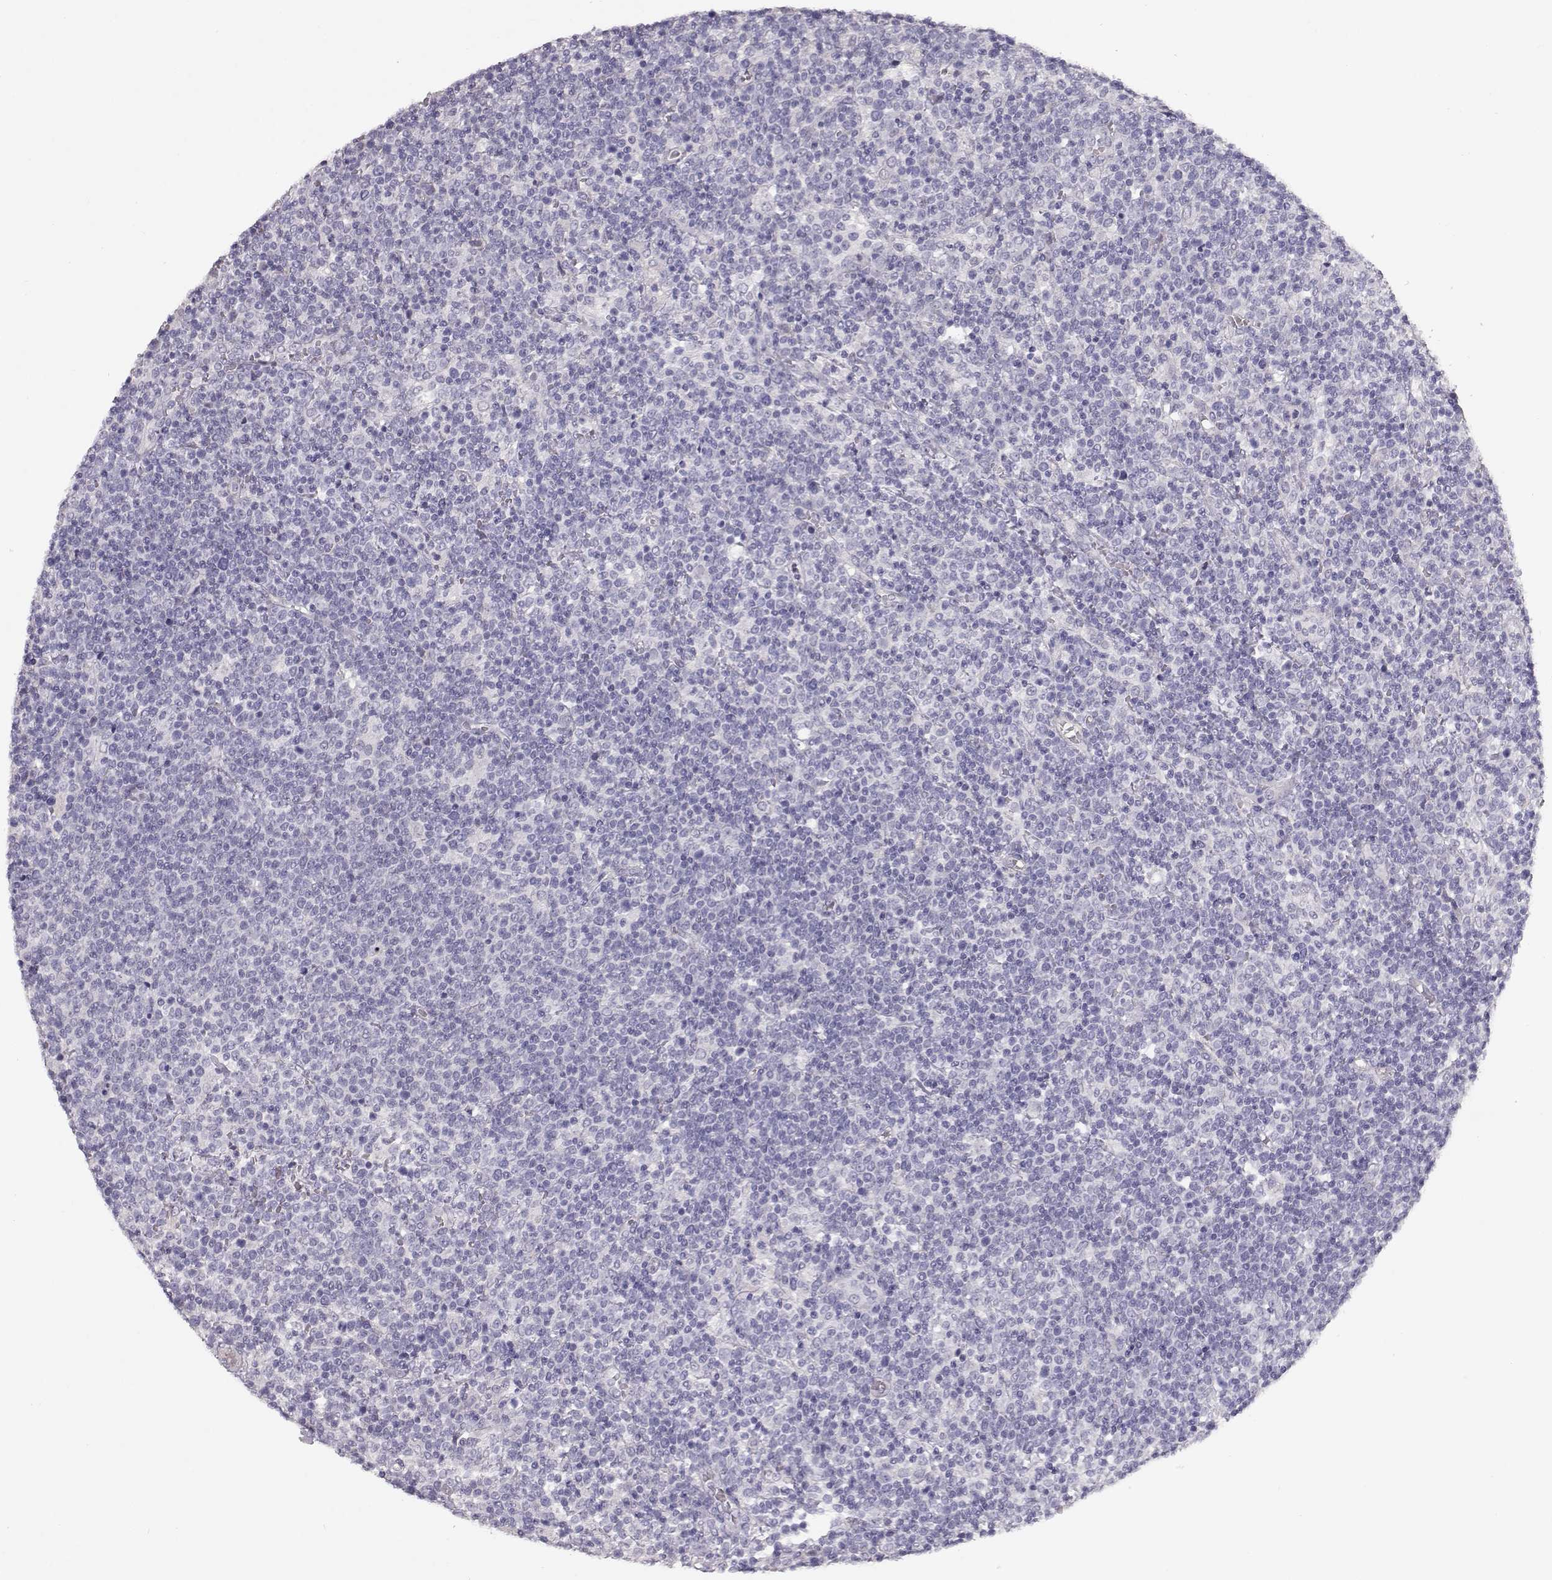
{"staining": {"intensity": "negative", "quantity": "none", "location": "none"}, "tissue": "lymphoma", "cell_type": "Tumor cells", "image_type": "cancer", "snomed": [{"axis": "morphology", "description": "Malignant lymphoma, non-Hodgkin's type, High grade"}, {"axis": "topography", "description": "Lymph node"}], "caption": "The histopathology image shows no staining of tumor cells in high-grade malignant lymphoma, non-Hodgkin's type.", "gene": "SLC18A1", "patient": {"sex": "male", "age": 61}}